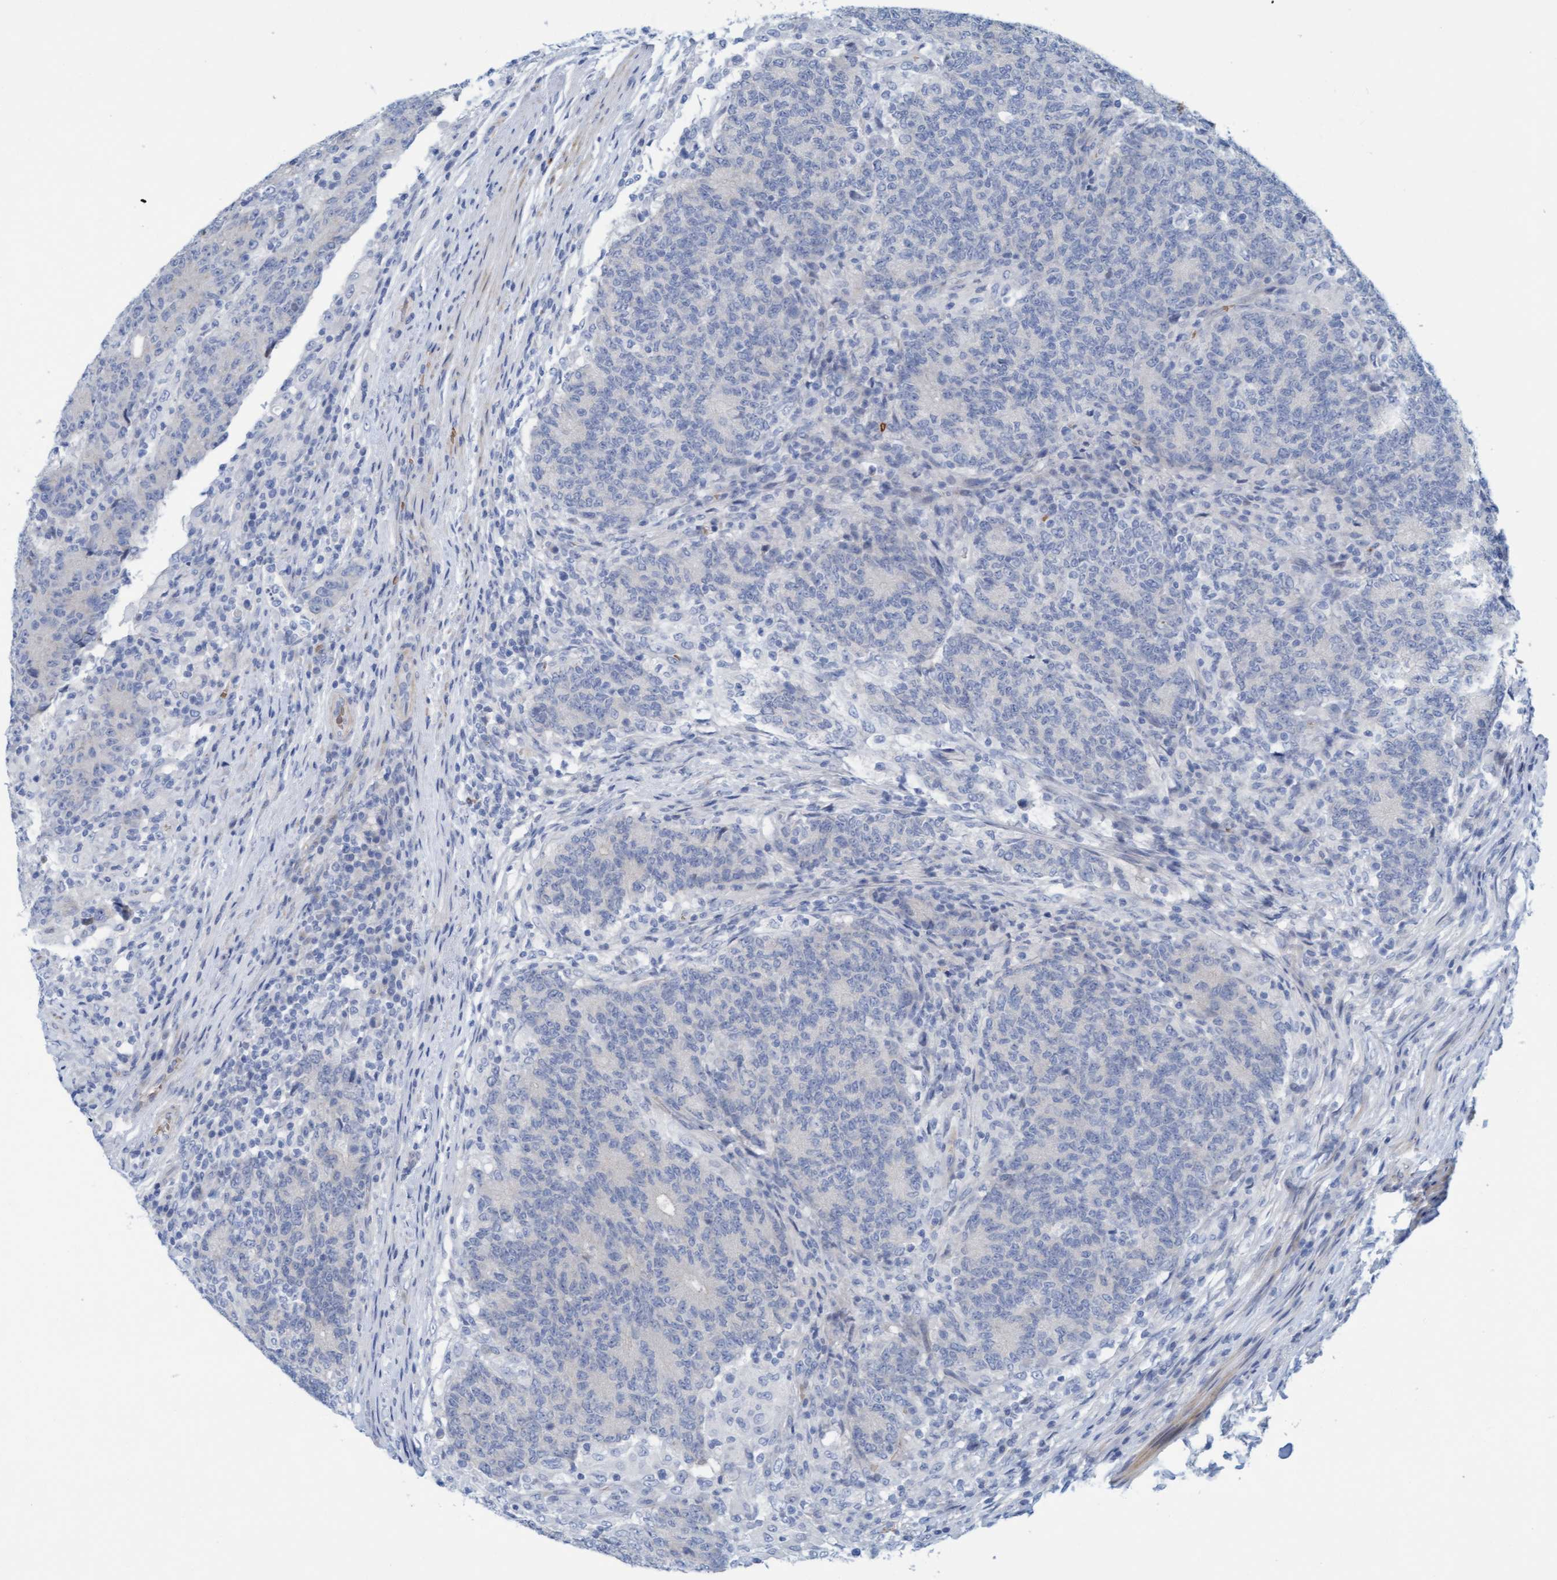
{"staining": {"intensity": "negative", "quantity": "none", "location": "none"}, "tissue": "colorectal cancer", "cell_type": "Tumor cells", "image_type": "cancer", "snomed": [{"axis": "morphology", "description": "Normal tissue, NOS"}, {"axis": "morphology", "description": "Adenocarcinoma, NOS"}, {"axis": "topography", "description": "Colon"}], "caption": "Human colorectal adenocarcinoma stained for a protein using immunohistochemistry shows no expression in tumor cells.", "gene": "P2RX5", "patient": {"sex": "female", "age": 75}}